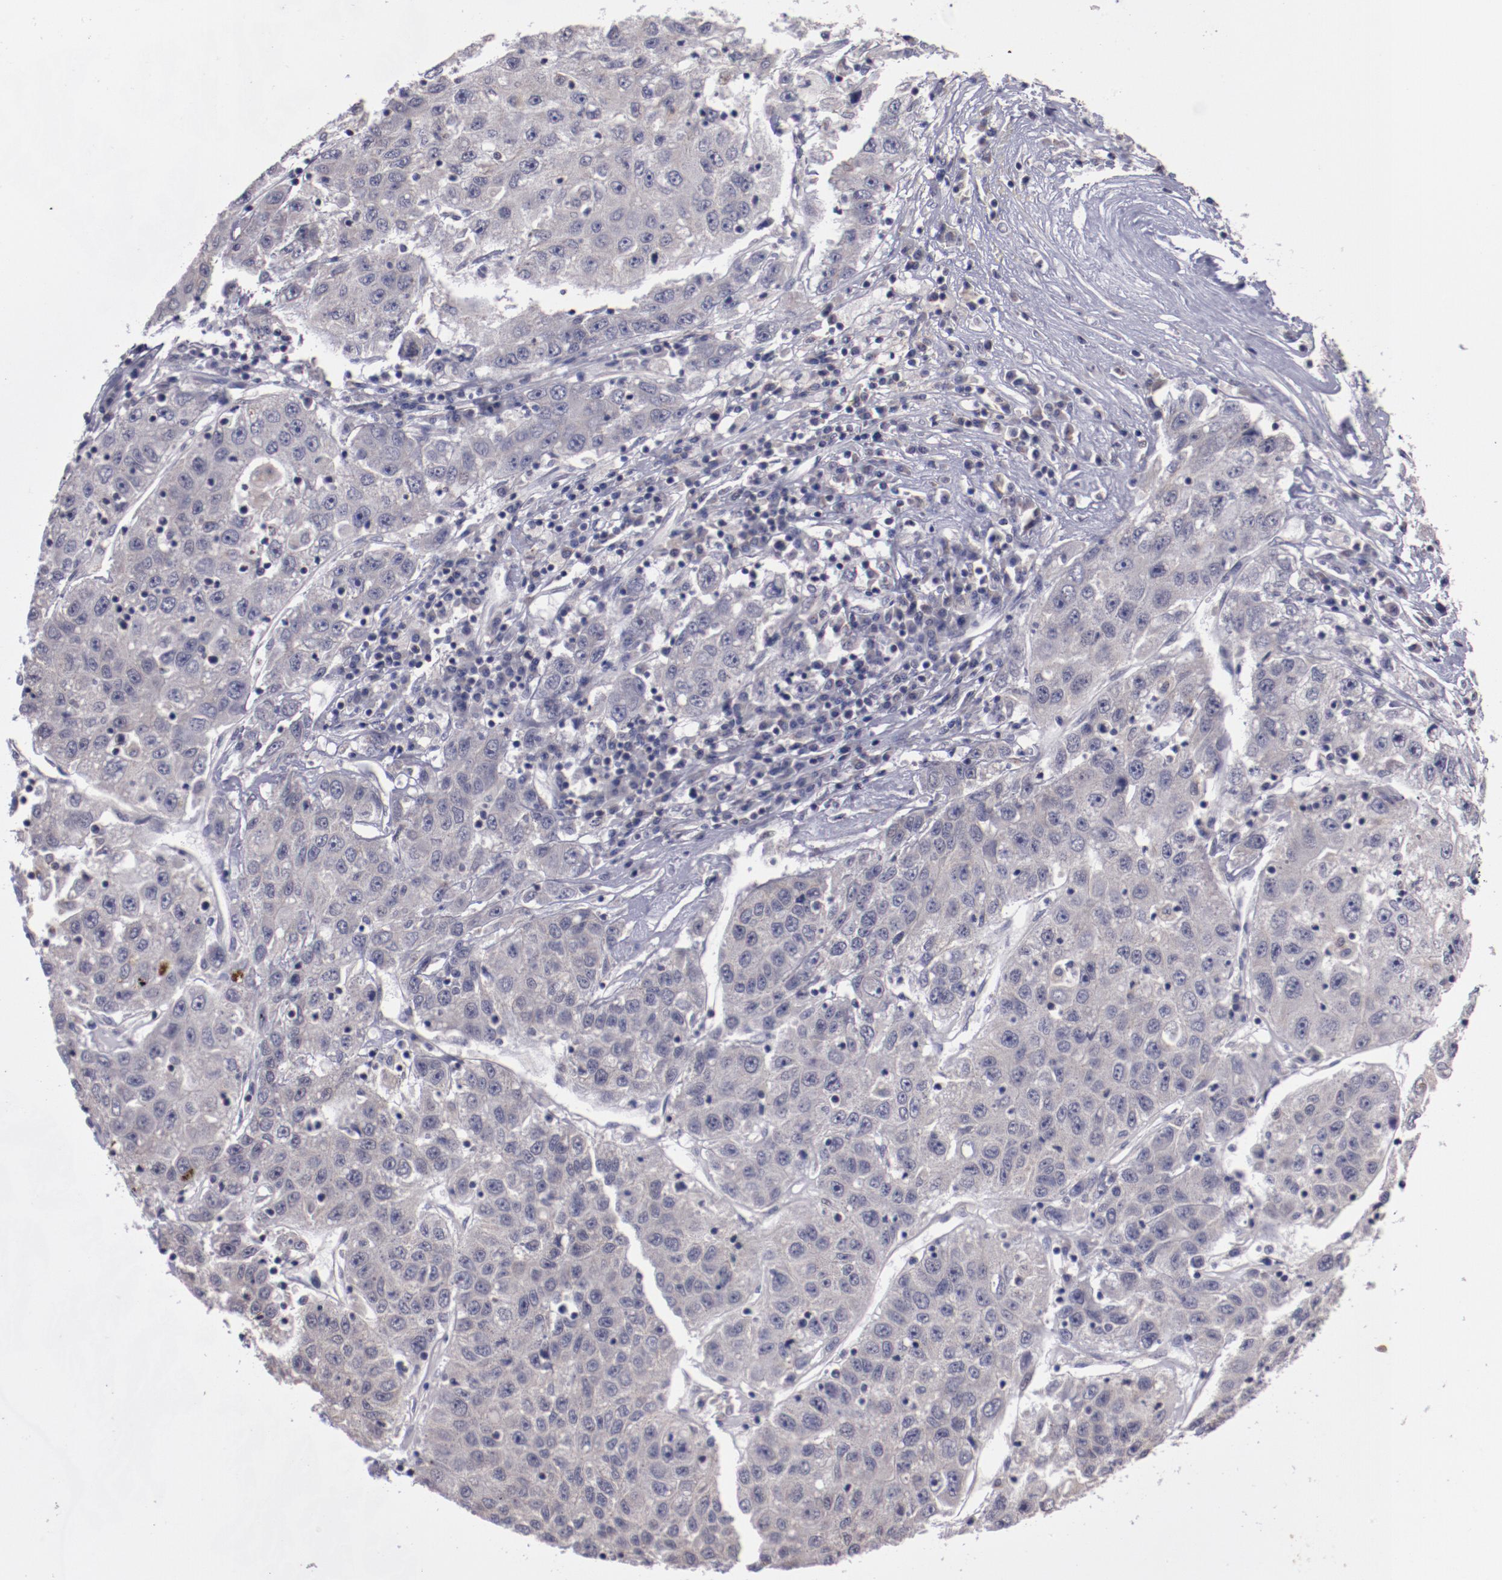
{"staining": {"intensity": "negative", "quantity": "none", "location": "none"}, "tissue": "liver cancer", "cell_type": "Tumor cells", "image_type": "cancer", "snomed": [{"axis": "morphology", "description": "Carcinoma, Hepatocellular, NOS"}, {"axis": "topography", "description": "Liver"}], "caption": "Histopathology image shows no significant protein positivity in tumor cells of hepatocellular carcinoma (liver).", "gene": "NRXN3", "patient": {"sex": "male", "age": 49}}